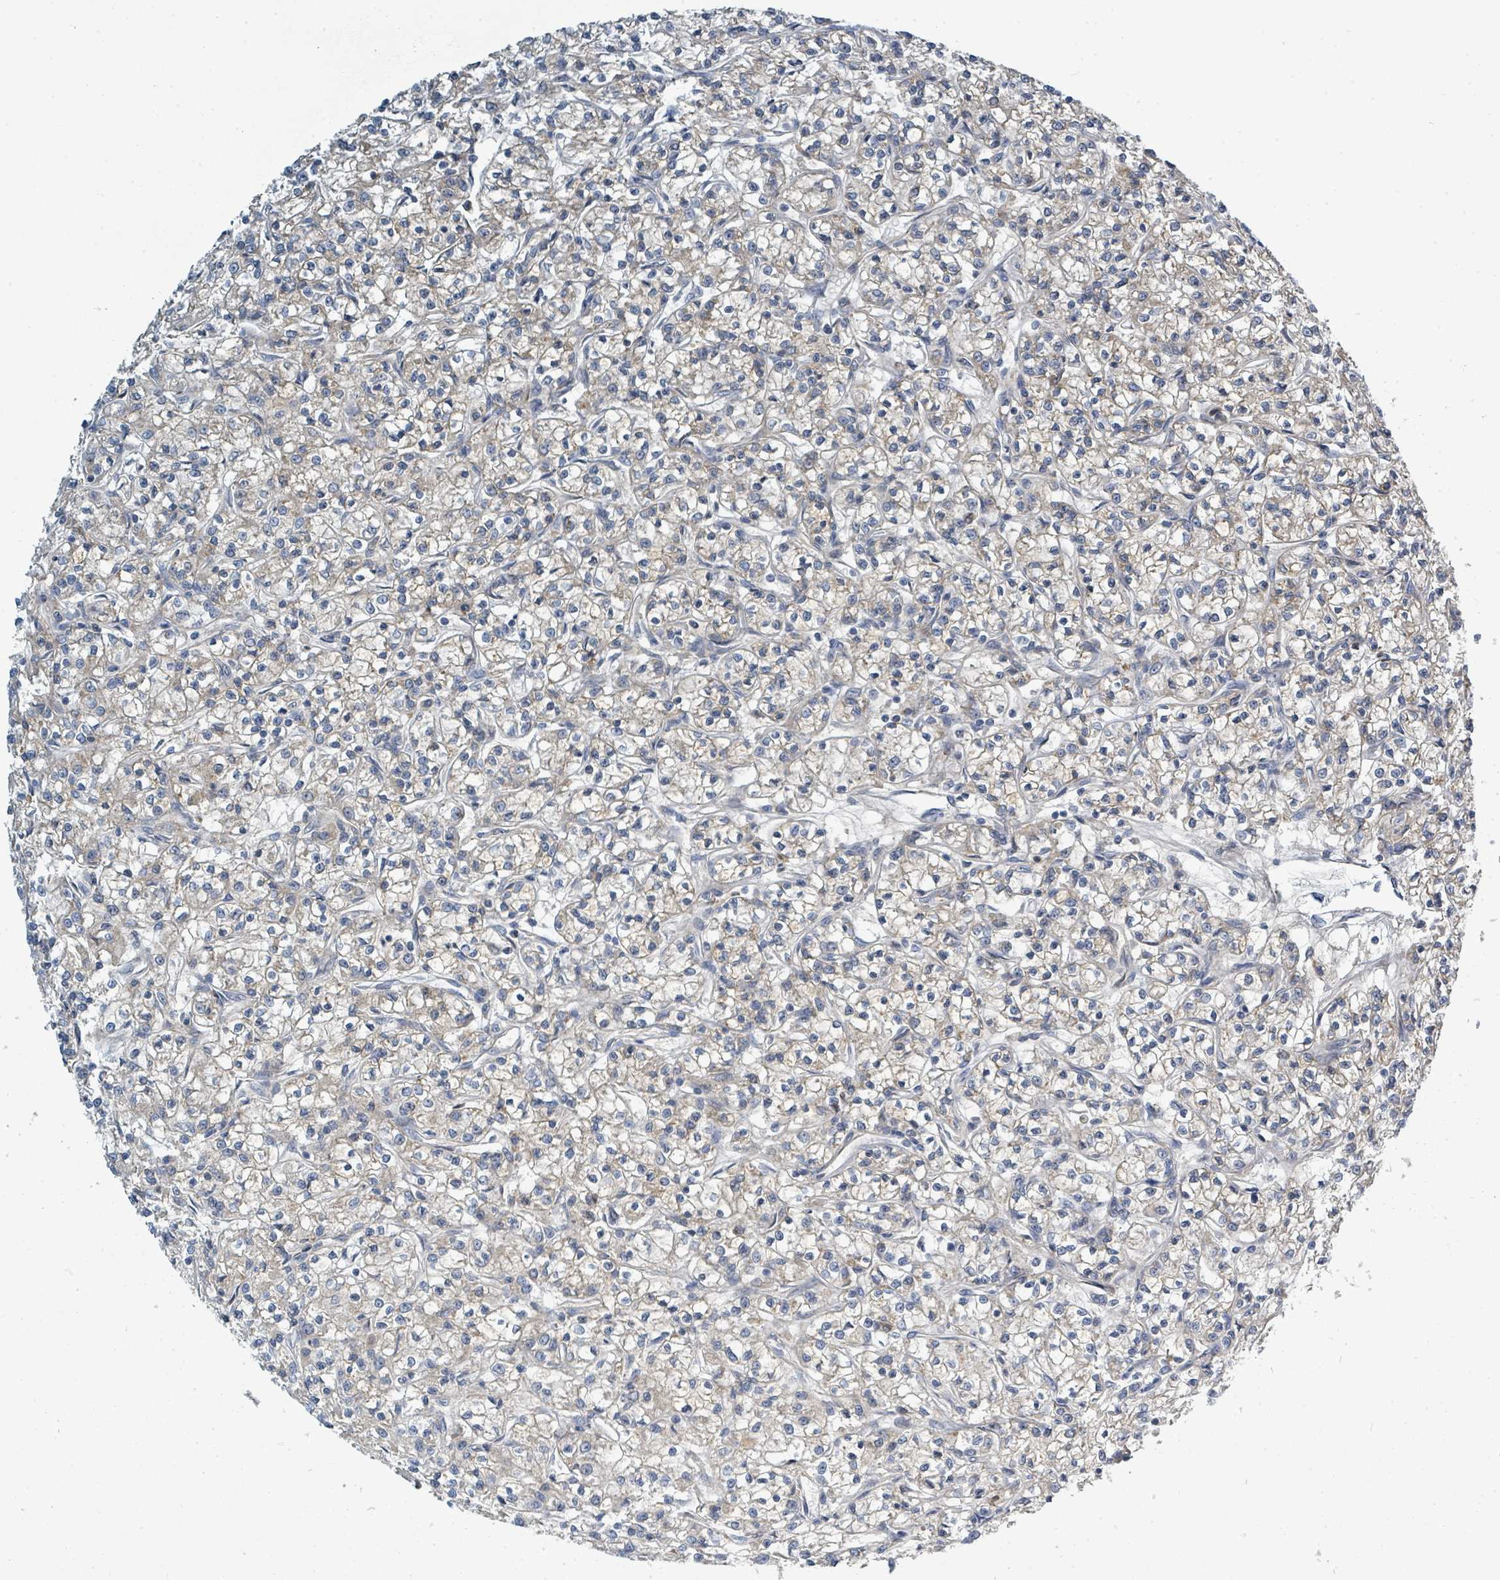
{"staining": {"intensity": "negative", "quantity": "none", "location": "none"}, "tissue": "renal cancer", "cell_type": "Tumor cells", "image_type": "cancer", "snomed": [{"axis": "morphology", "description": "Adenocarcinoma, NOS"}, {"axis": "topography", "description": "Kidney"}], "caption": "Tumor cells show no significant positivity in renal adenocarcinoma.", "gene": "SLC25A23", "patient": {"sex": "female", "age": 59}}